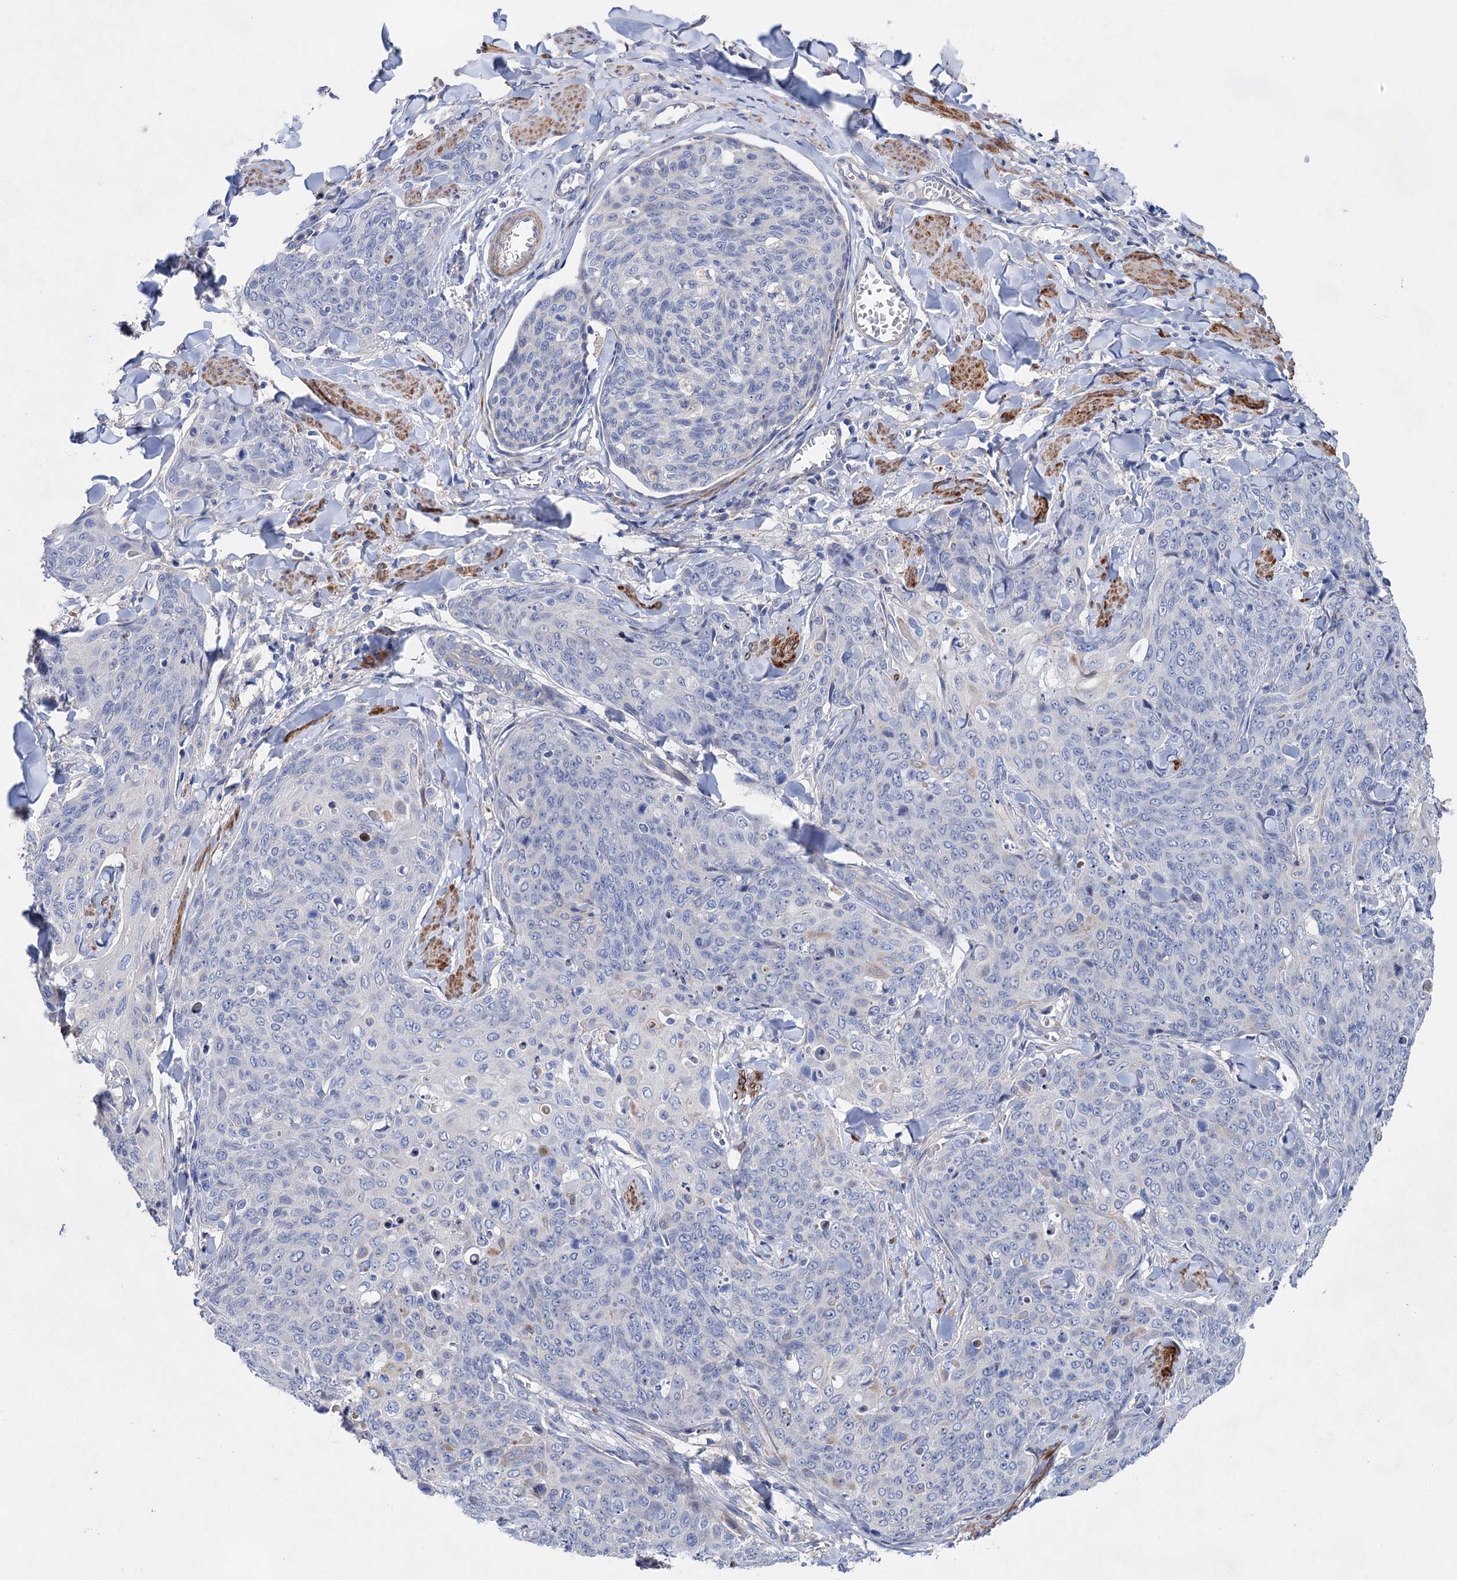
{"staining": {"intensity": "negative", "quantity": "none", "location": "none"}, "tissue": "skin cancer", "cell_type": "Tumor cells", "image_type": "cancer", "snomed": [{"axis": "morphology", "description": "Squamous cell carcinoma, NOS"}, {"axis": "topography", "description": "Skin"}, {"axis": "topography", "description": "Vulva"}], "caption": "Immunohistochemical staining of skin cancer exhibits no significant expression in tumor cells.", "gene": "GPR155", "patient": {"sex": "female", "age": 85}}